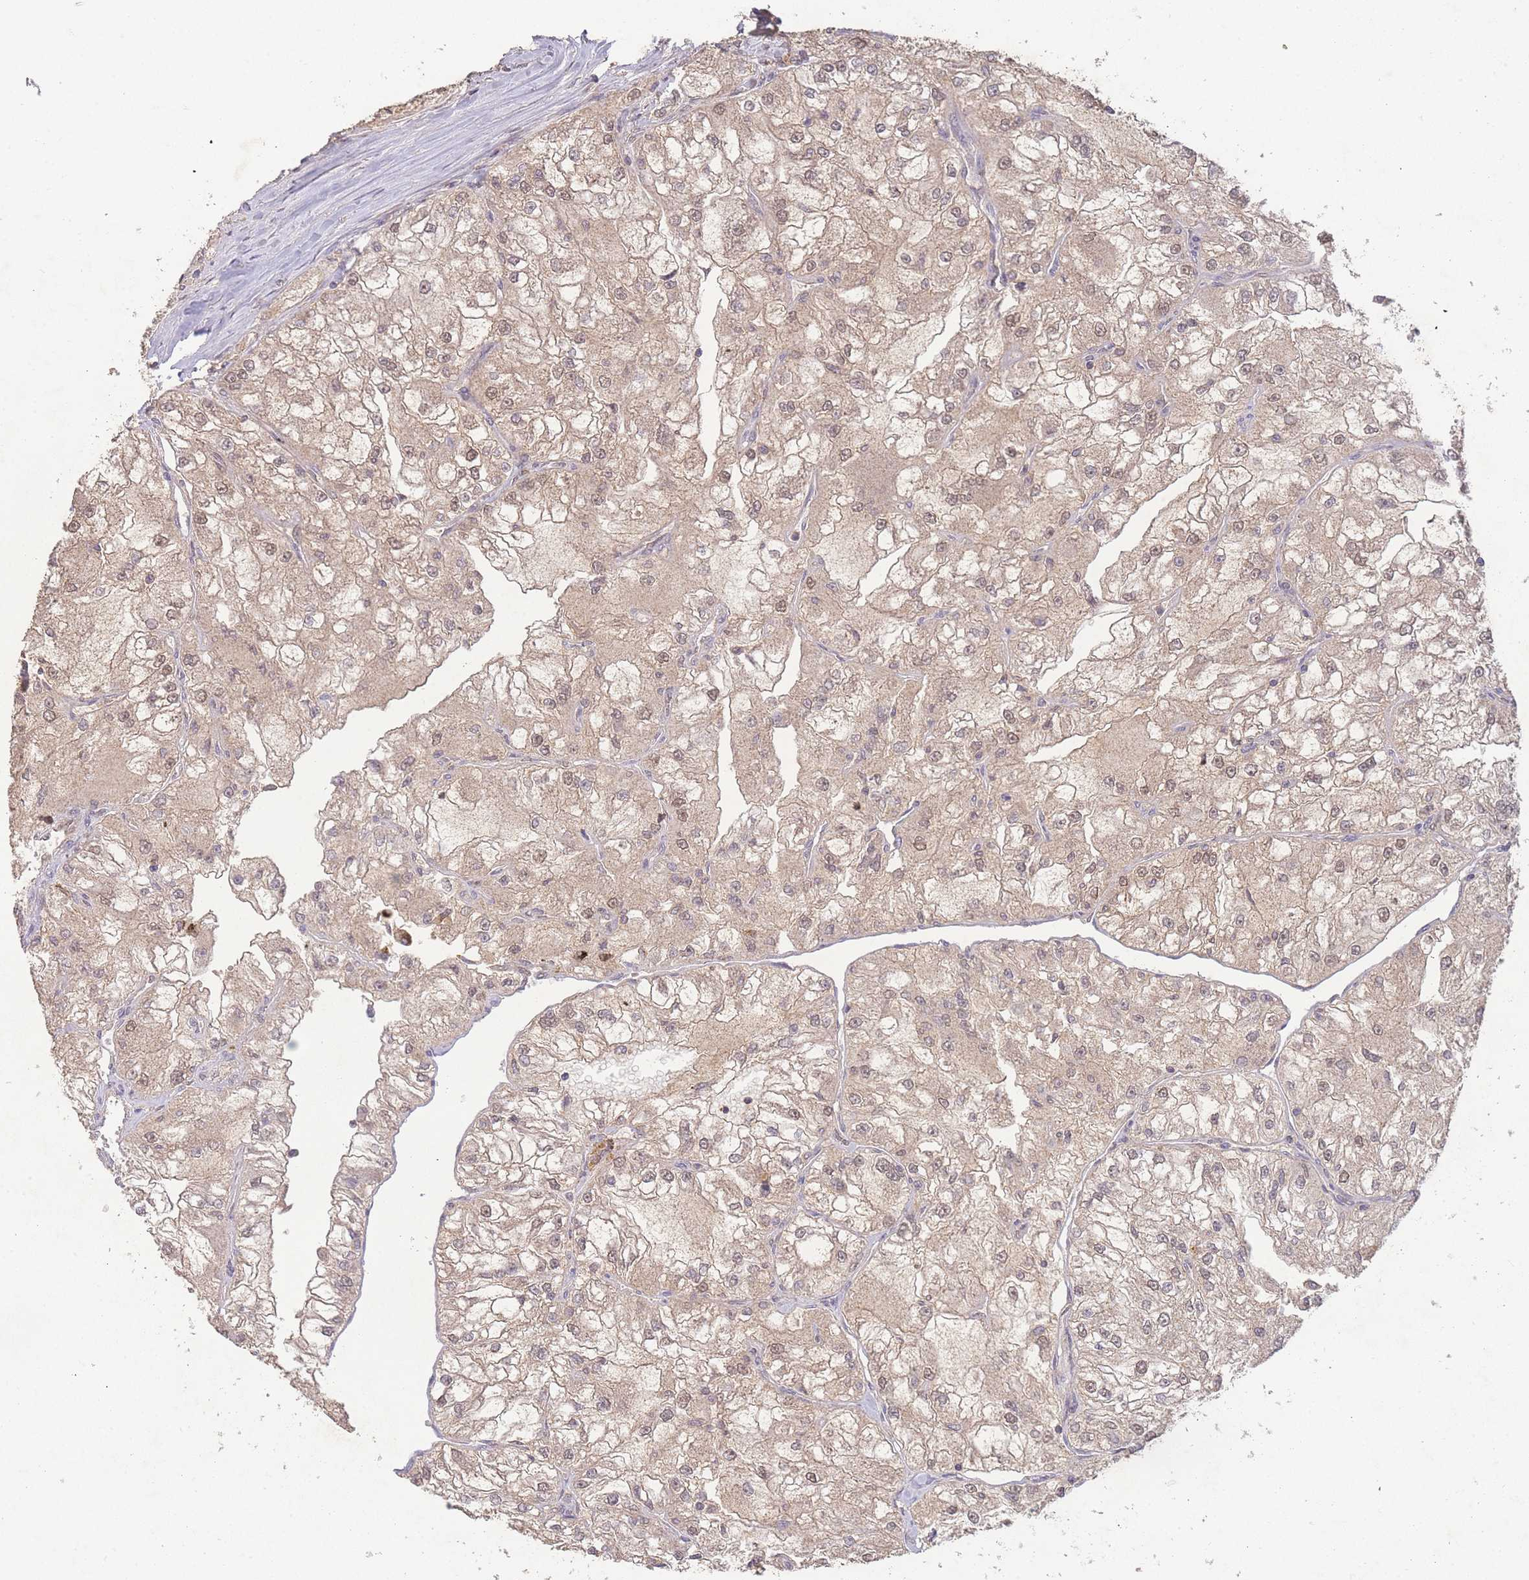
{"staining": {"intensity": "weak", "quantity": ">75%", "location": "cytoplasmic/membranous,nuclear"}, "tissue": "renal cancer", "cell_type": "Tumor cells", "image_type": "cancer", "snomed": [{"axis": "morphology", "description": "Adenocarcinoma, NOS"}, {"axis": "topography", "description": "Kidney"}], "caption": "DAB (3,3'-diaminobenzidine) immunohistochemical staining of renal cancer (adenocarcinoma) displays weak cytoplasmic/membranous and nuclear protein staining in approximately >75% of tumor cells.", "gene": "RNF144B", "patient": {"sex": "female", "age": 72}}